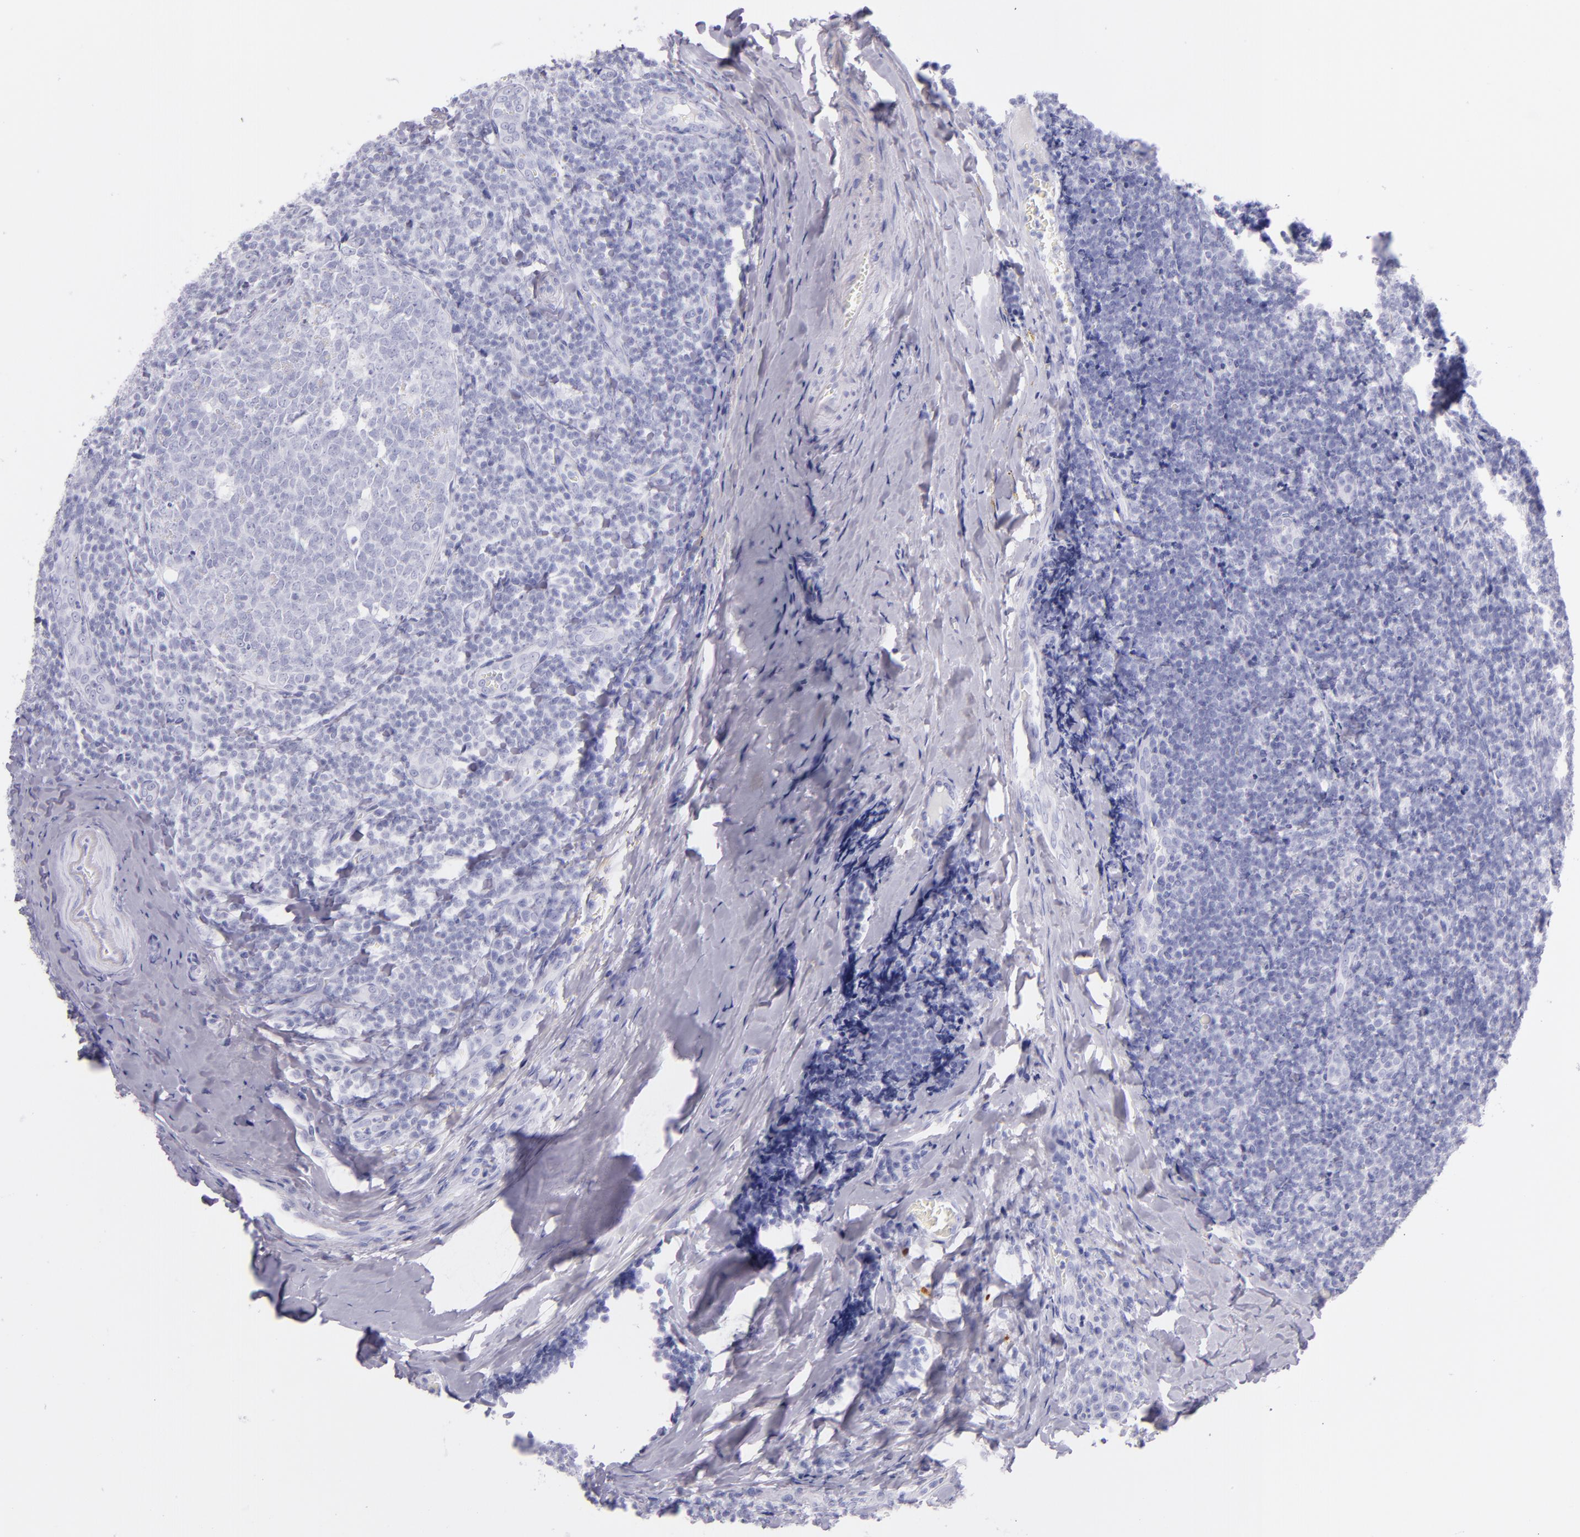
{"staining": {"intensity": "negative", "quantity": "none", "location": "none"}, "tissue": "tonsil", "cell_type": "Germinal center cells", "image_type": "normal", "snomed": [{"axis": "morphology", "description": "Normal tissue, NOS"}, {"axis": "topography", "description": "Tonsil"}], "caption": "Benign tonsil was stained to show a protein in brown. There is no significant staining in germinal center cells. (DAB (3,3'-diaminobenzidine) immunohistochemistry (IHC) with hematoxylin counter stain).", "gene": "SFTPB", "patient": {"sex": "male", "age": 31}}